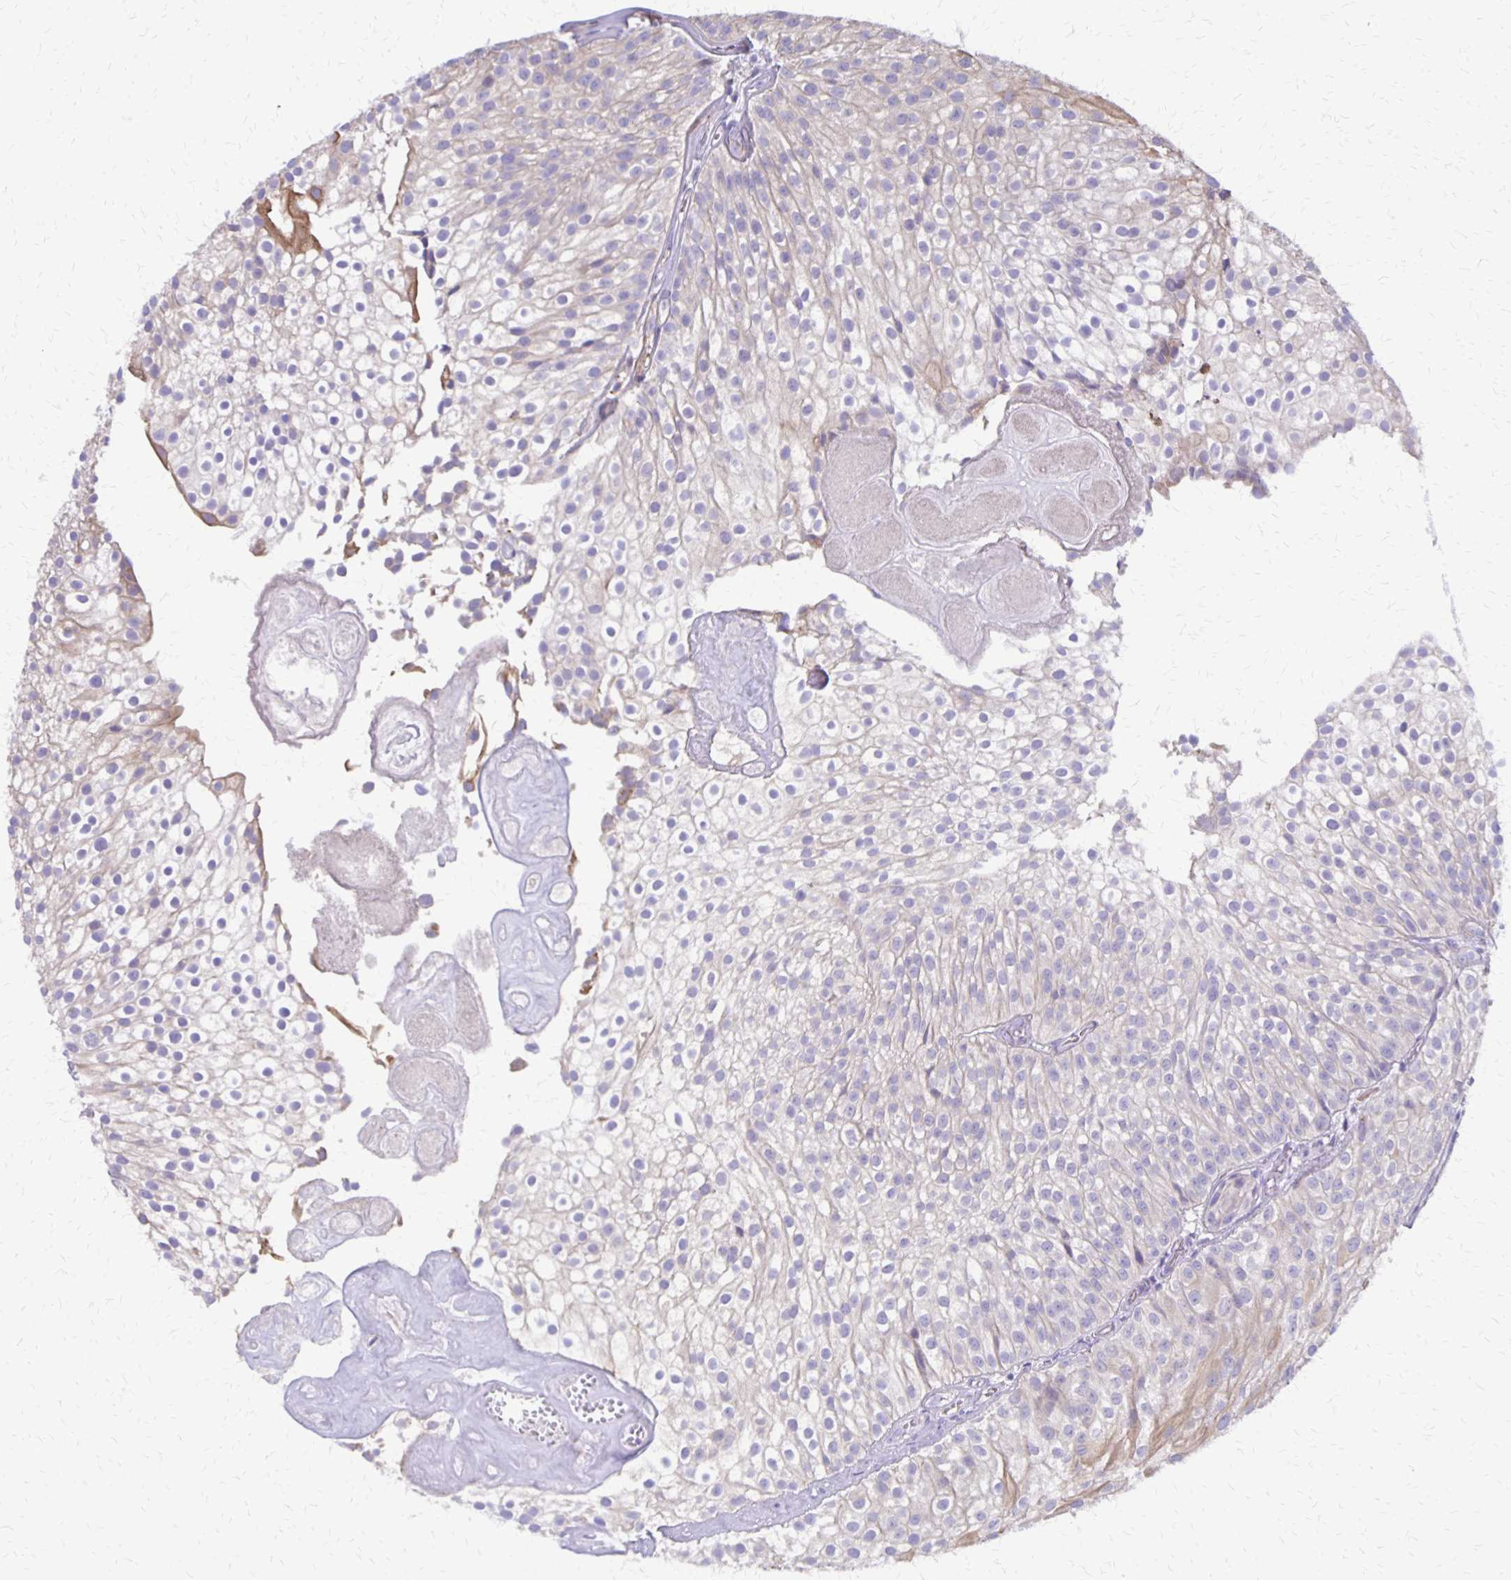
{"staining": {"intensity": "weak", "quantity": "<25%", "location": "cytoplasmic/membranous"}, "tissue": "urothelial cancer", "cell_type": "Tumor cells", "image_type": "cancer", "snomed": [{"axis": "morphology", "description": "Urothelial carcinoma, Low grade"}, {"axis": "topography", "description": "Urinary bladder"}], "caption": "Low-grade urothelial carcinoma was stained to show a protein in brown. There is no significant positivity in tumor cells.", "gene": "SEPTIN5", "patient": {"sex": "male", "age": 70}}